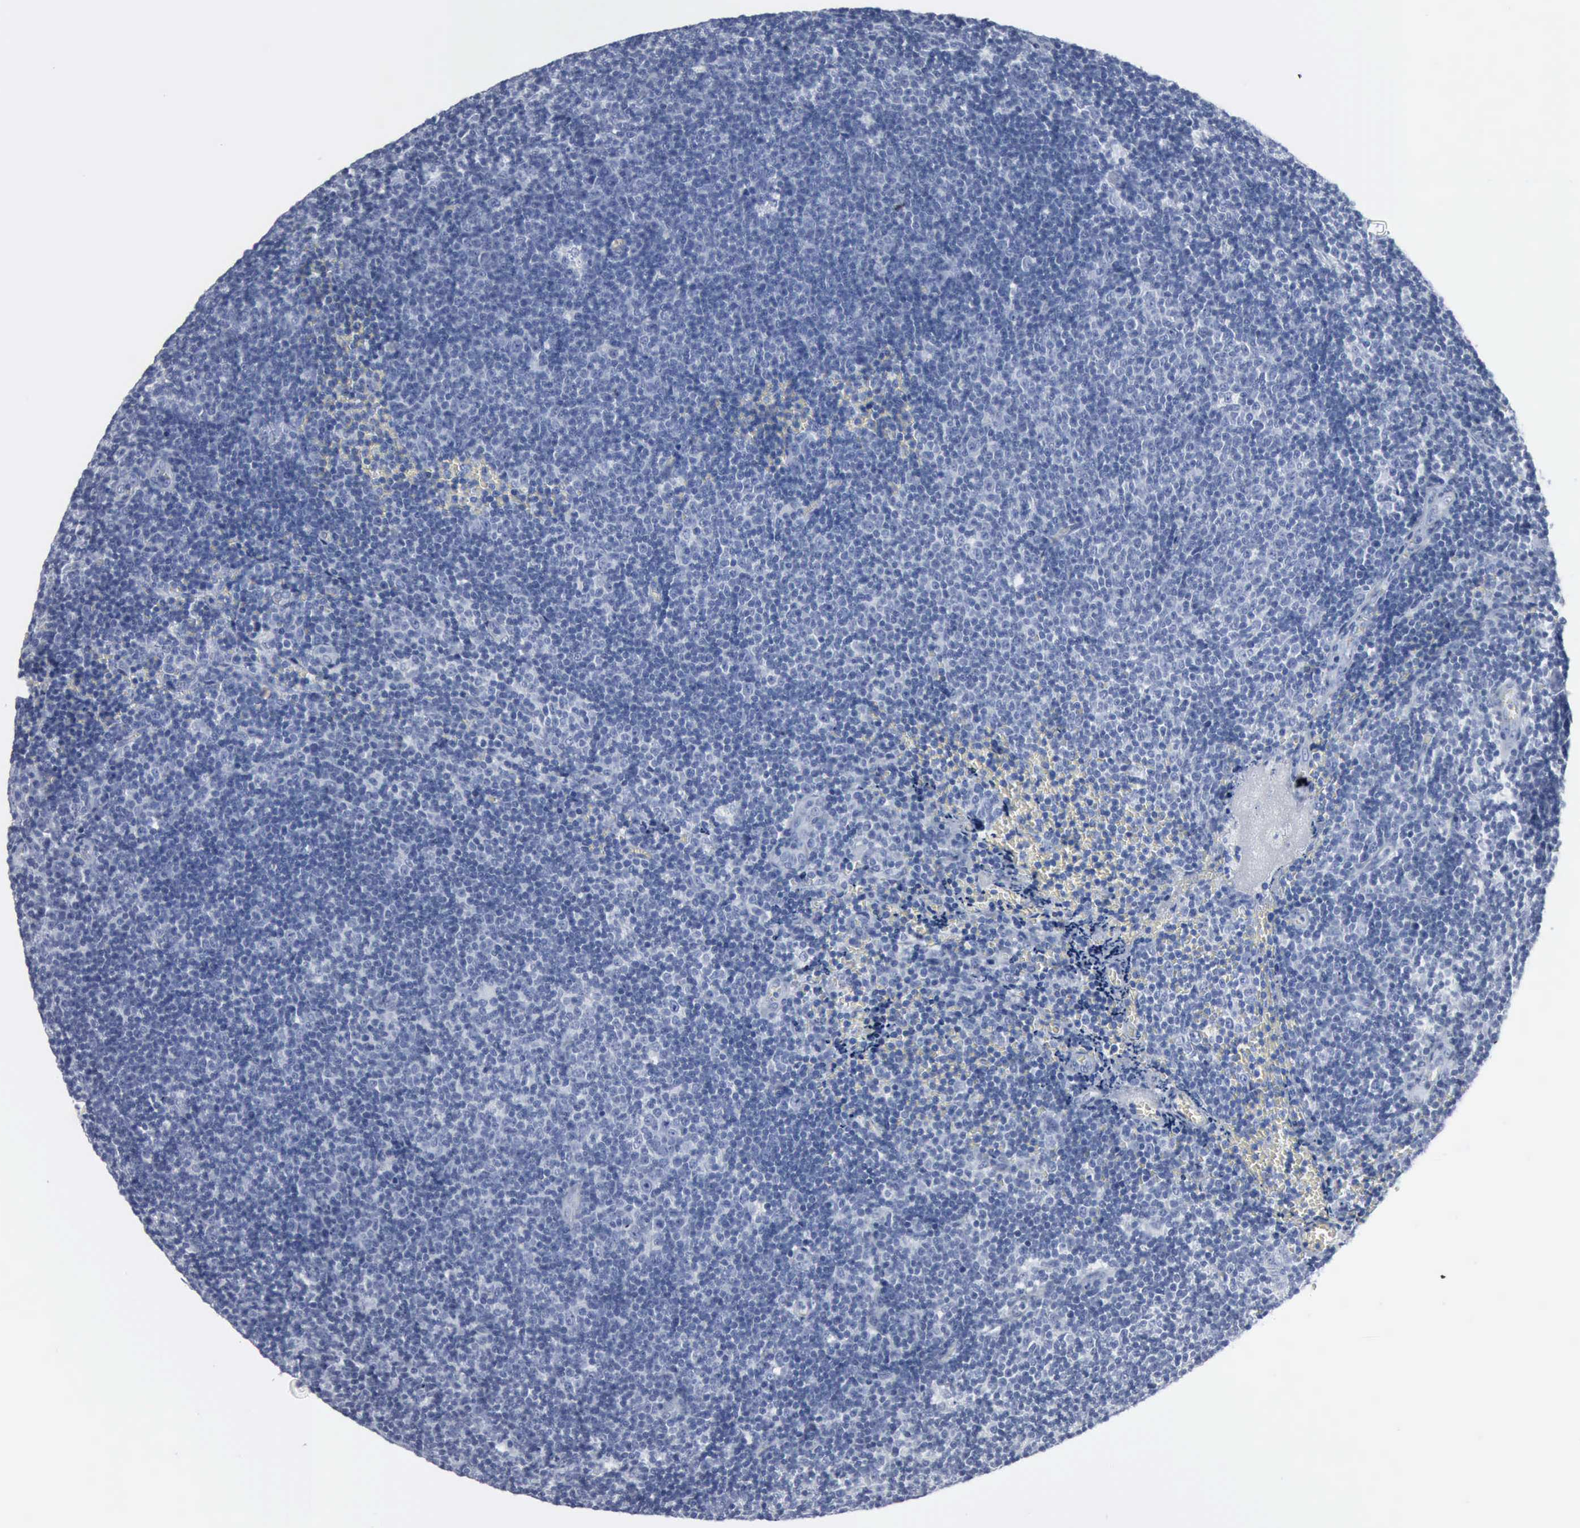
{"staining": {"intensity": "negative", "quantity": "none", "location": "none"}, "tissue": "lymphoma", "cell_type": "Tumor cells", "image_type": "cancer", "snomed": [{"axis": "morphology", "description": "Malignant lymphoma, non-Hodgkin's type, Low grade"}, {"axis": "topography", "description": "Lymph node"}], "caption": "A histopathology image of human malignant lymphoma, non-Hodgkin's type (low-grade) is negative for staining in tumor cells.", "gene": "DMD", "patient": {"sex": "male", "age": 49}}